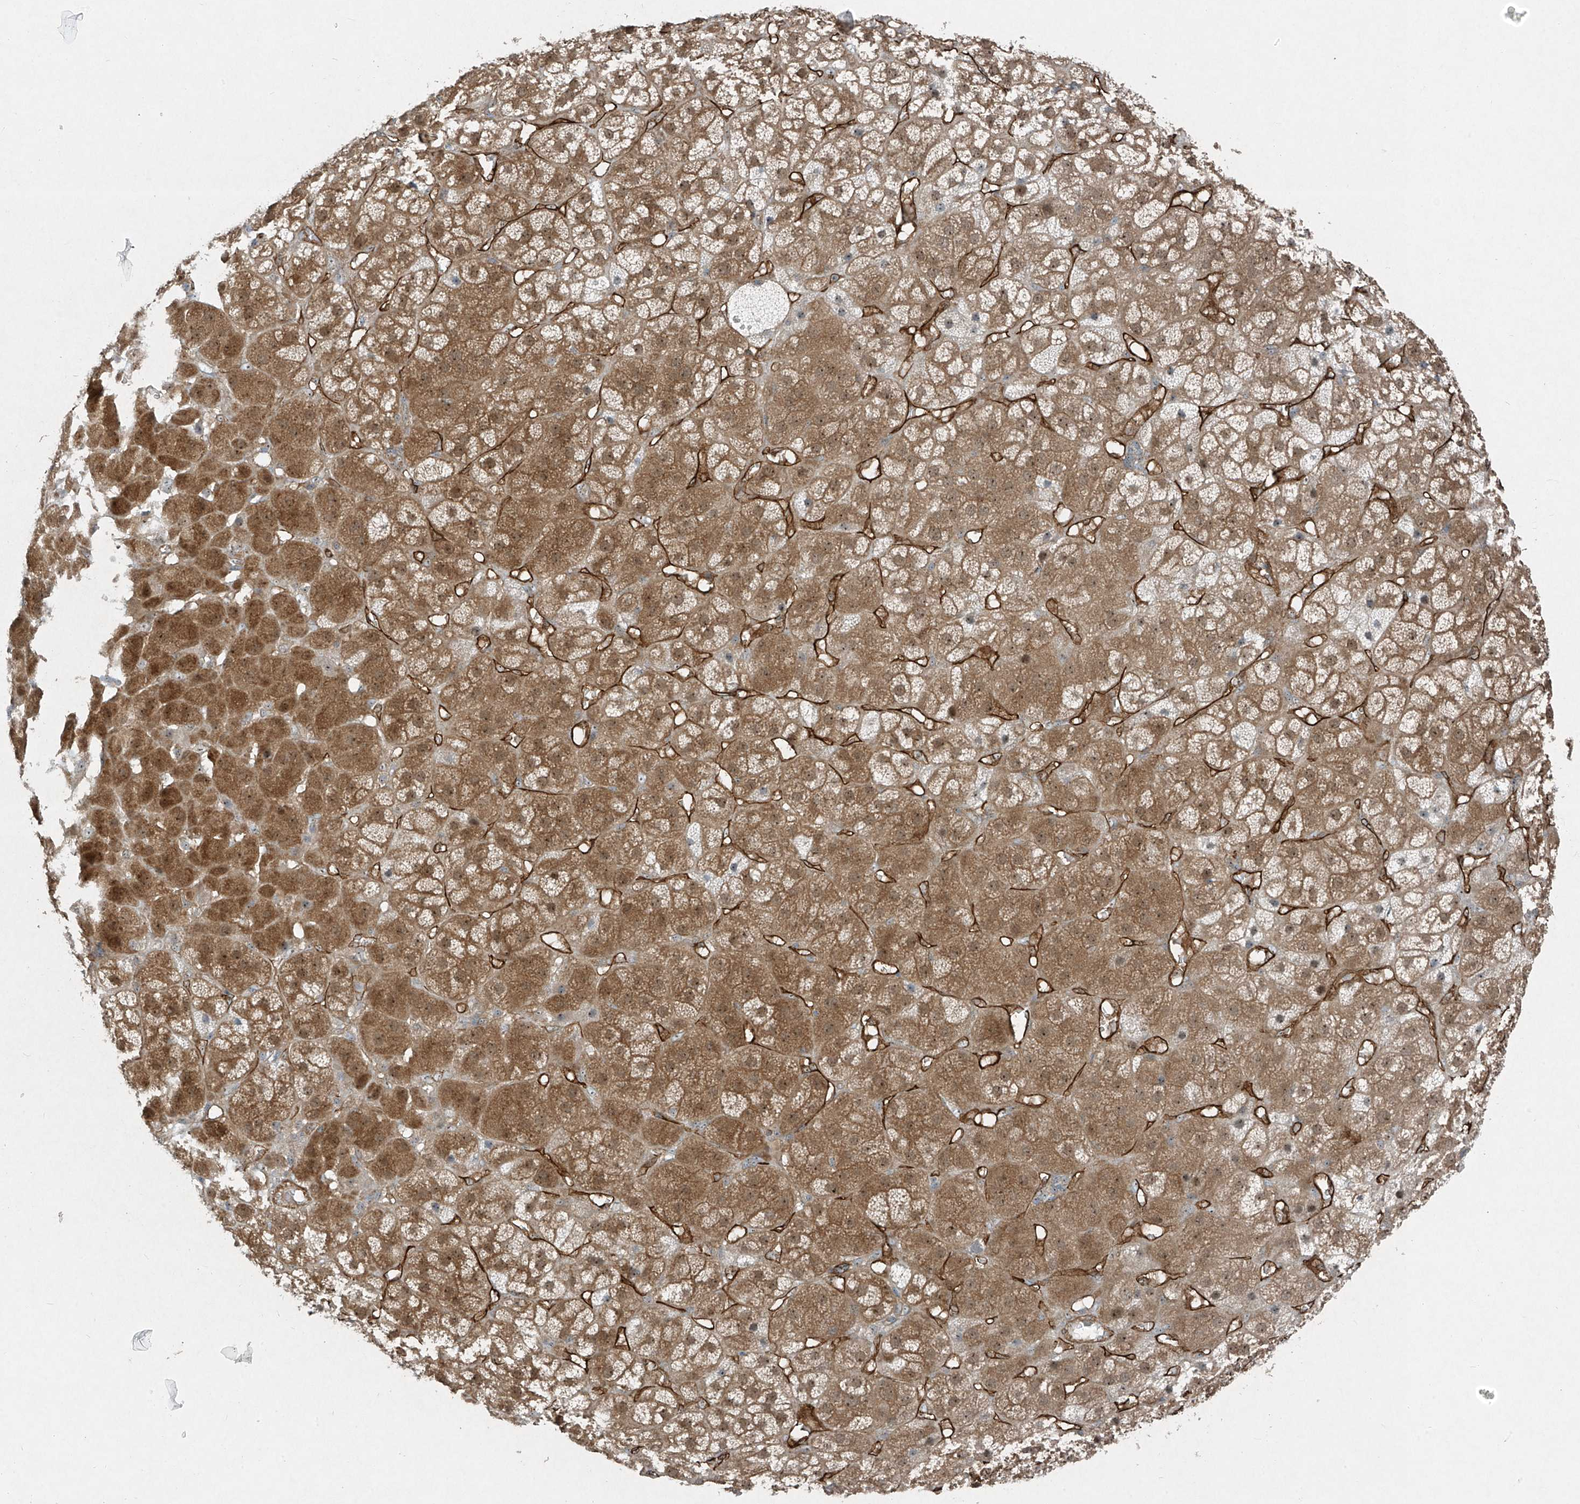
{"staining": {"intensity": "moderate", "quantity": "25%-75%", "location": "cytoplasmic/membranous,nuclear"}, "tissue": "adrenal gland", "cell_type": "Glandular cells", "image_type": "normal", "snomed": [{"axis": "morphology", "description": "Normal tissue, NOS"}, {"axis": "topography", "description": "Adrenal gland"}], "caption": "Immunohistochemistry (IHC) image of unremarkable adrenal gland: adrenal gland stained using immunohistochemistry displays medium levels of moderate protein expression localized specifically in the cytoplasmic/membranous,nuclear of glandular cells, appearing as a cytoplasmic/membranous,nuclear brown color.", "gene": "PPCS", "patient": {"sex": "female", "age": 57}}